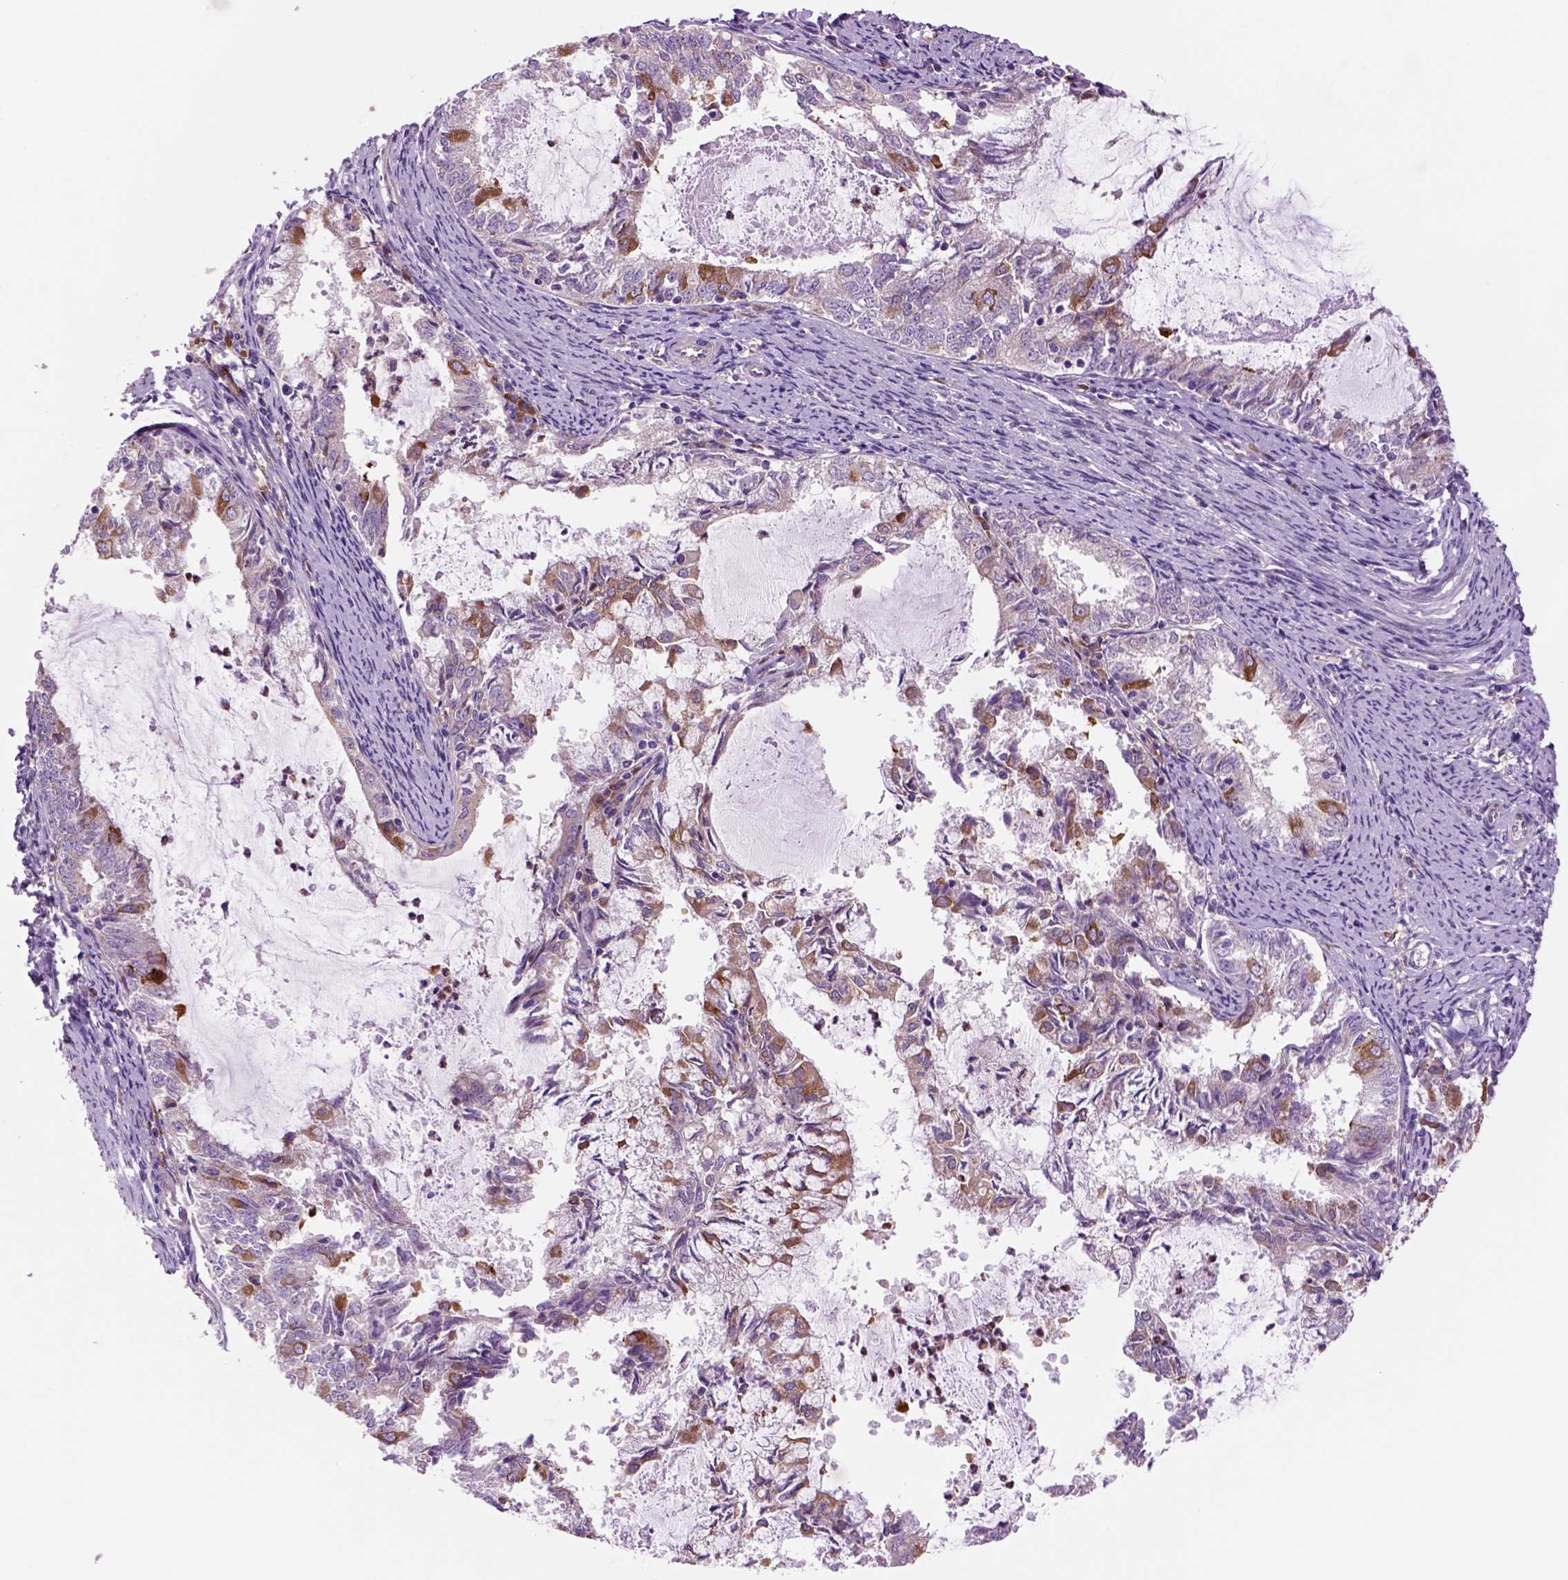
{"staining": {"intensity": "weak", "quantity": "25%-75%", "location": "cytoplasmic/membranous"}, "tissue": "endometrial cancer", "cell_type": "Tumor cells", "image_type": "cancer", "snomed": [{"axis": "morphology", "description": "Adenocarcinoma, NOS"}, {"axis": "topography", "description": "Endometrium"}], "caption": "IHC image of human adenocarcinoma (endometrial) stained for a protein (brown), which demonstrates low levels of weak cytoplasmic/membranous expression in about 25%-75% of tumor cells.", "gene": "PIAS3", "patient": {"sex": "female", "age": 57}}